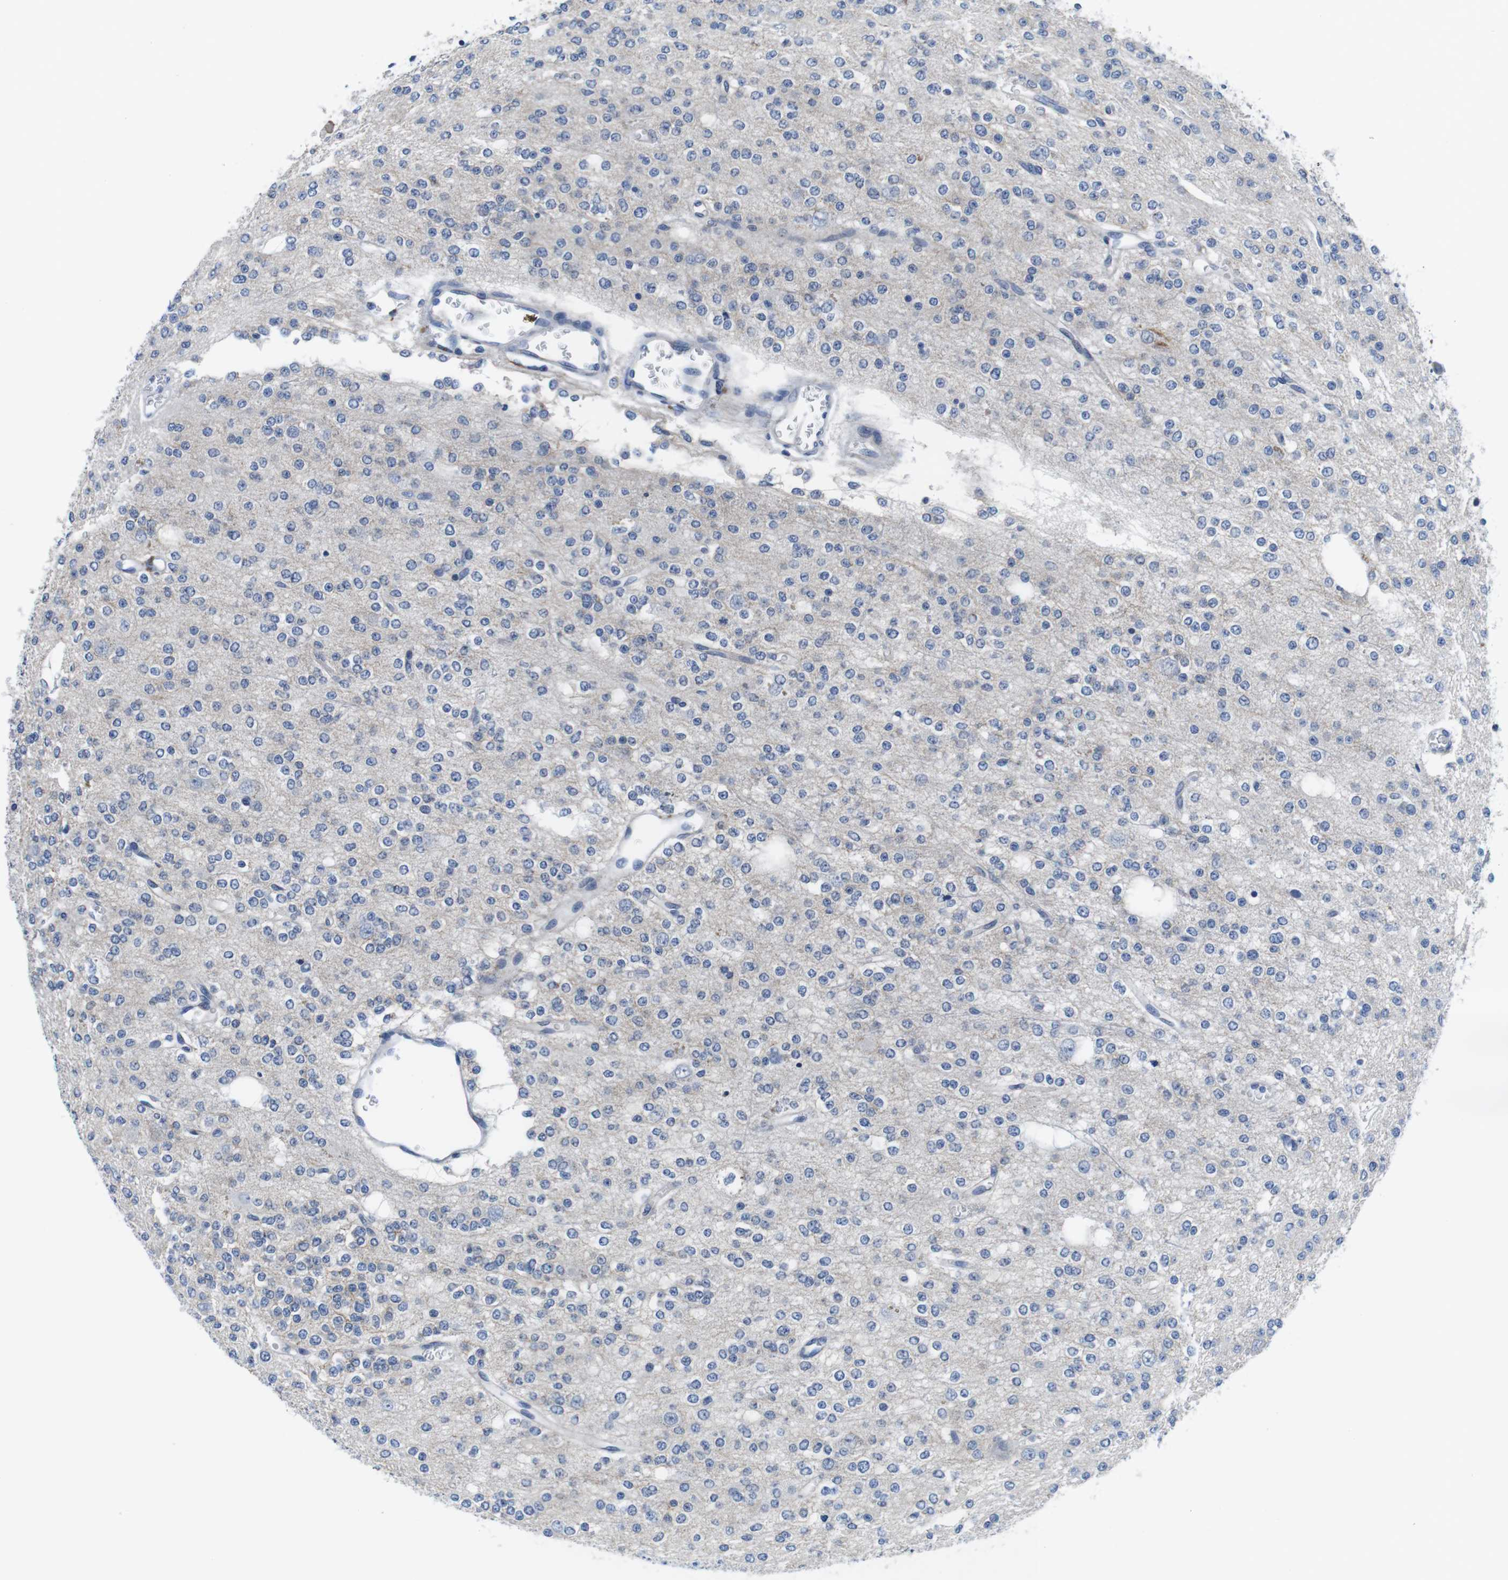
{"staining": {"intensity": "negative", "quantity": "none", "location": "none"}, "tissue": "glioma", "cell_type": "Tumor cells", "image_type": "cancer", "snomed": [{"axis": "morphology", "description": "Glioma, malignant, Low grade"}, {"axis": "topography", "description": "Brain"}], "caption": "Immunohistochemistry (IHC) of human glioma exhibits no staining in tumor cells.", "gene": "SCRIB", "patient": {"sex": "male", "age": 38}}